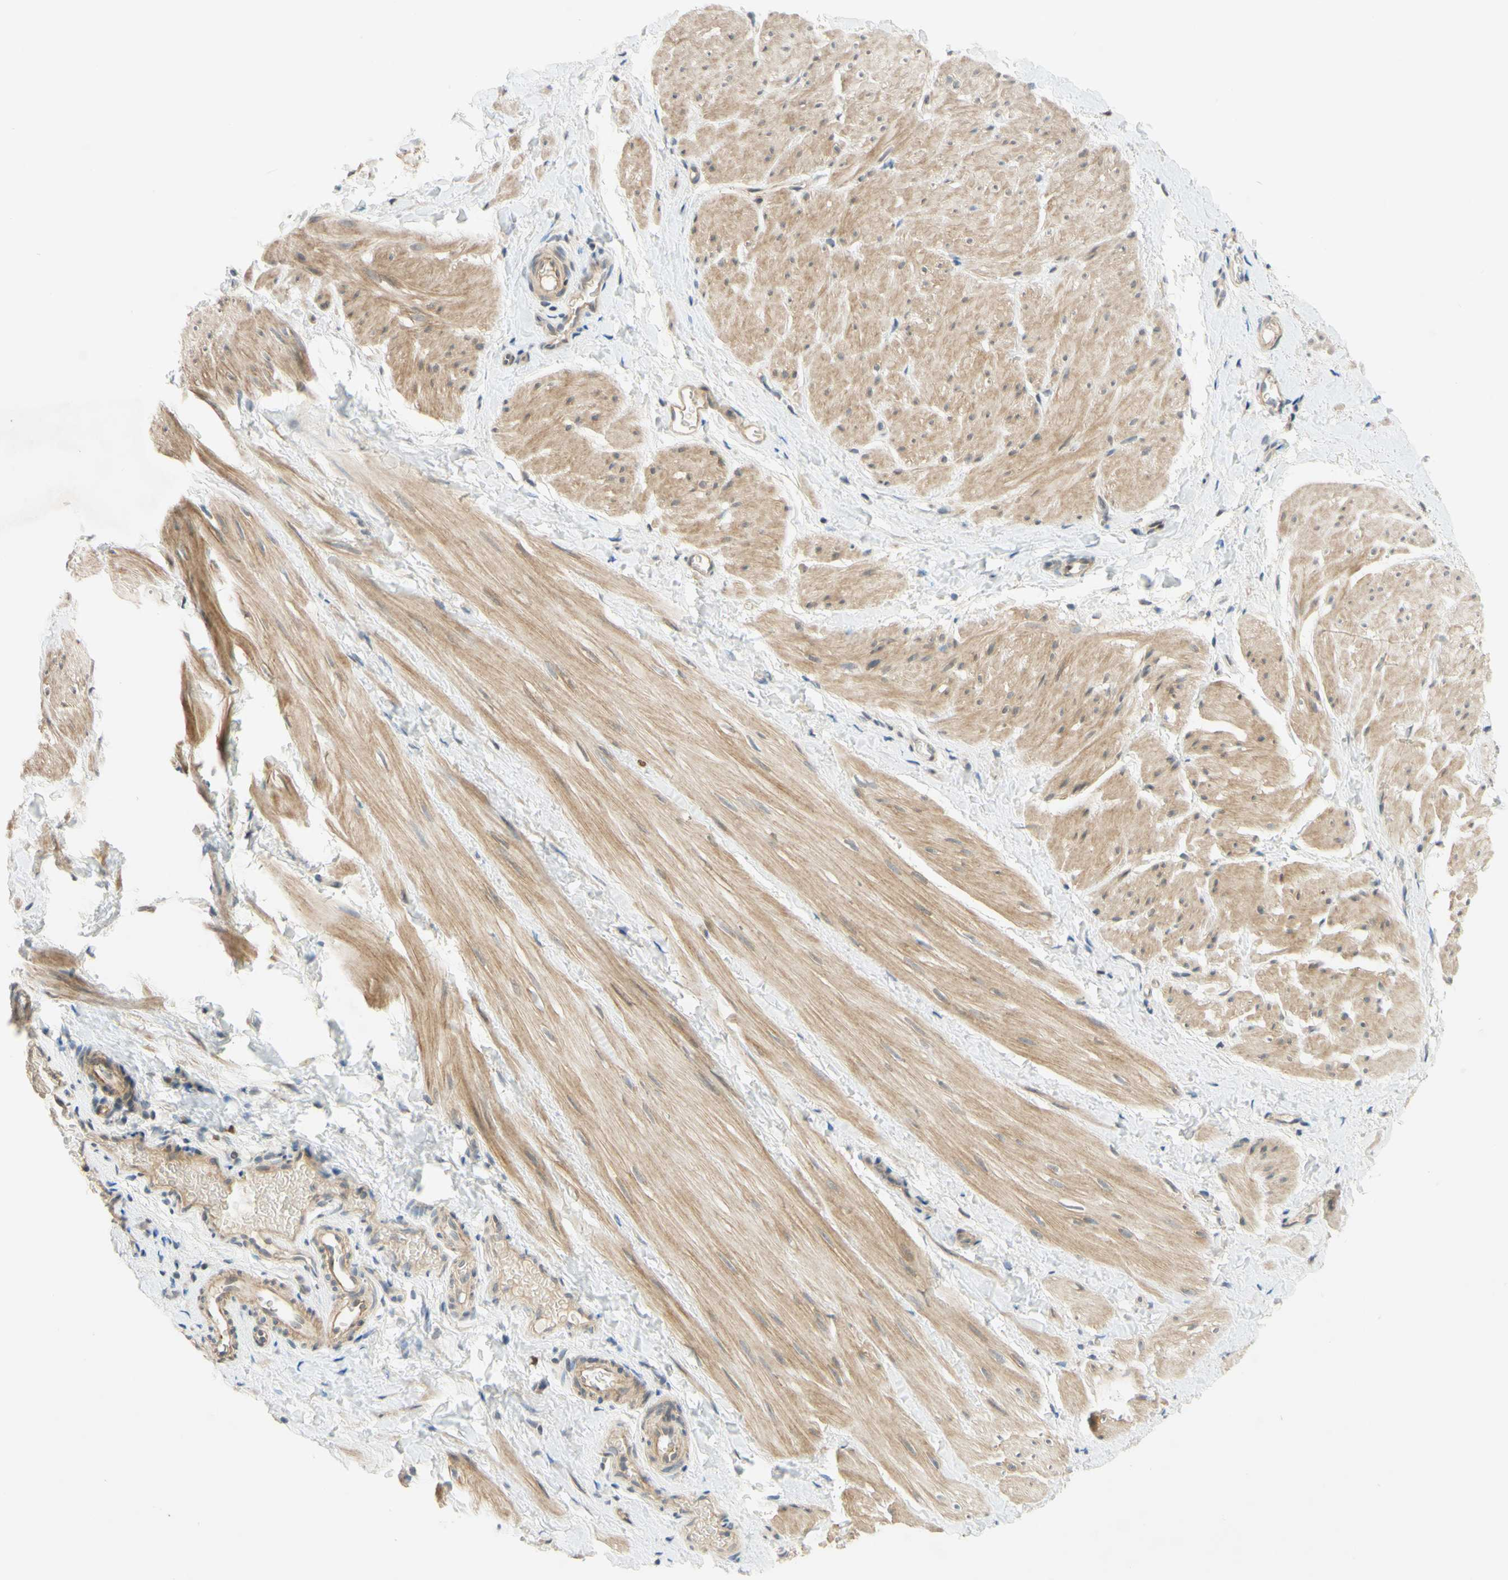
{"staining": {"intensity": "moderate", "quantity": "25%-75%", "location": "cytoplasmic/membranous"}, "tissue": "smooth muscle", "cell_type": "Smooth muscle cells", "image_type": "normal", "snomed": [{"axis": "morphology", "description": "Normal tissue, NOS"}, {"axis": "topography", "description": "Smooth muscle"}], "caption": "Protein analysis of normal smooth muscle displays moderate cytoplasmic/membranous staining in about 25%-75% of smooth muscle cells. (brown staining indicates protein expression, while blue staining denotes nuclei).", "gene": "GATA1", "patient": {"sex": "male", "age": 16}}